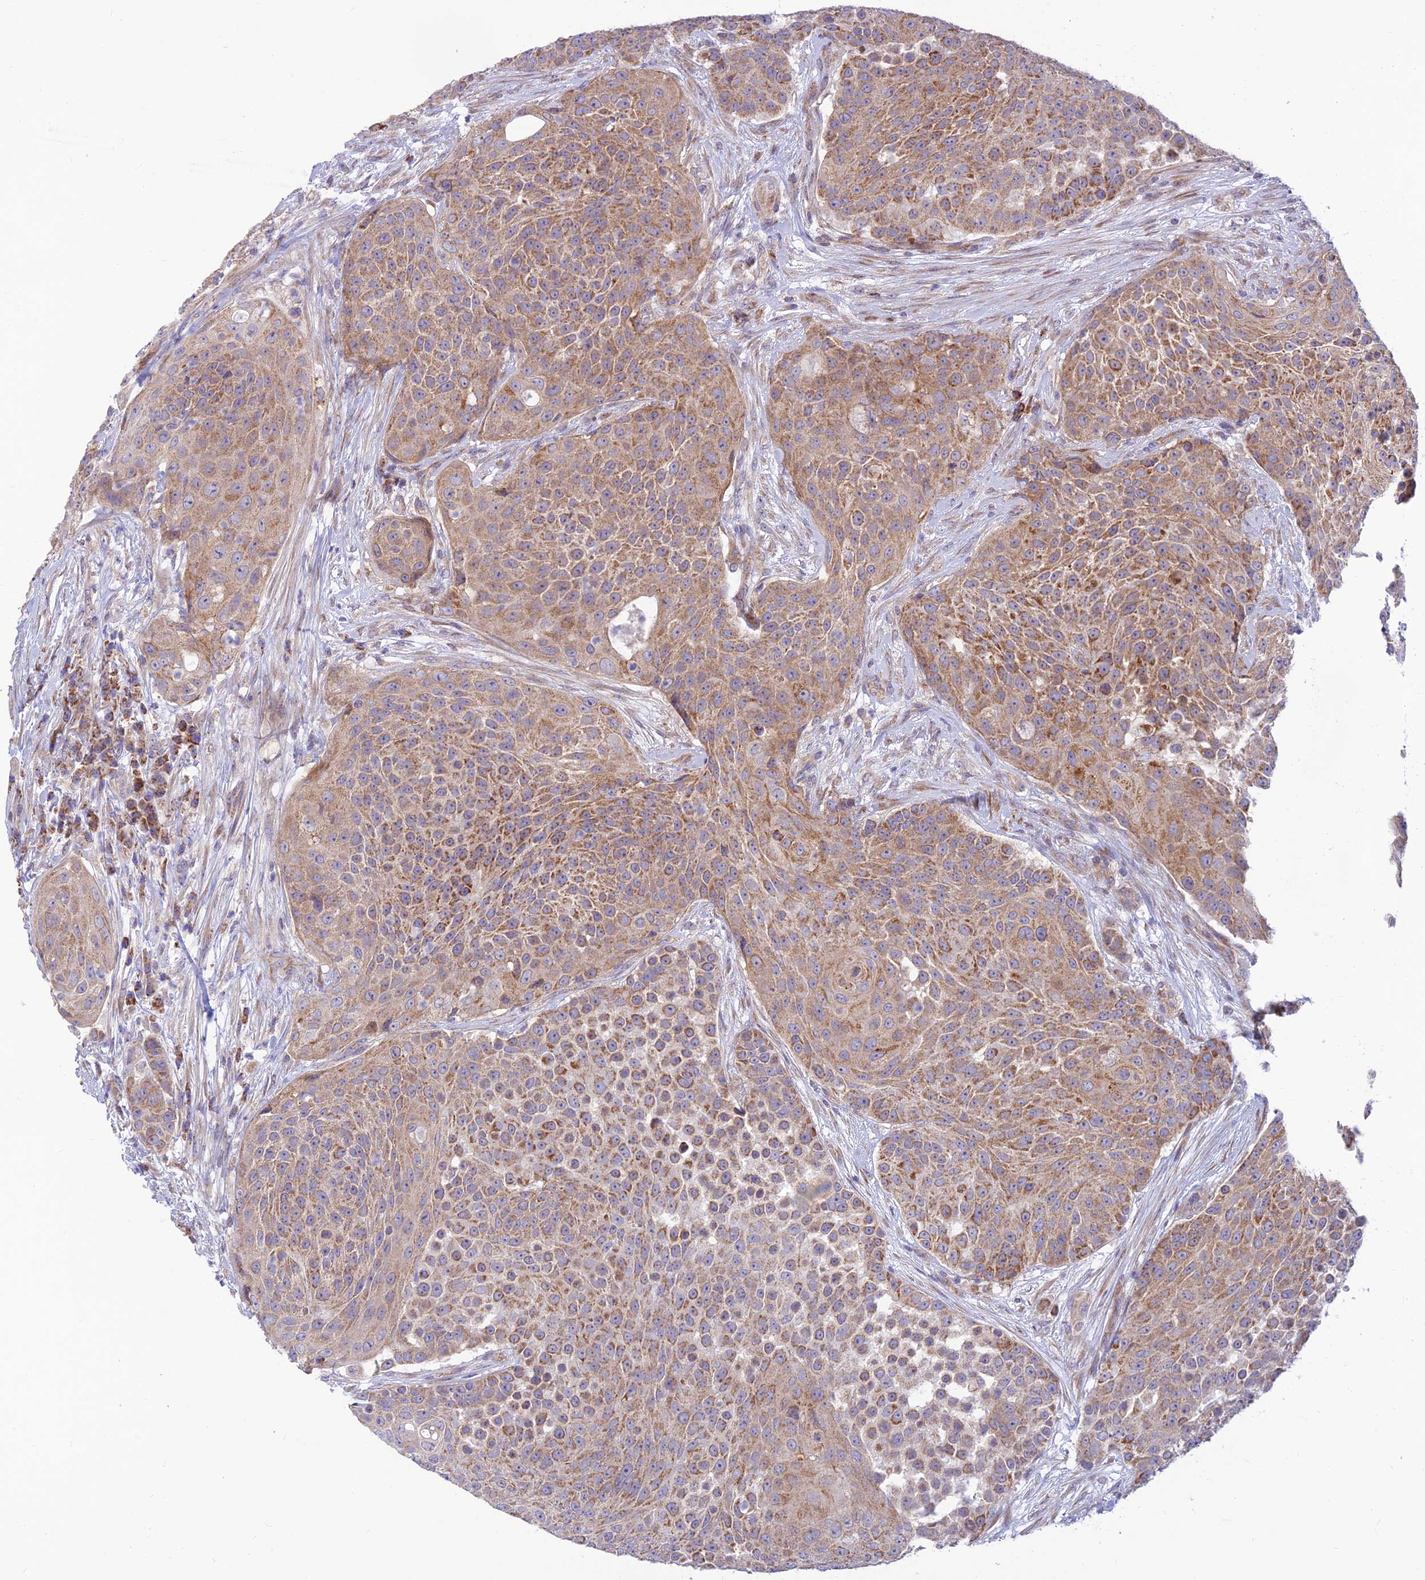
{"staining": {"intensity": "moderate", "quantity": ">75%", "location": "cytoplasmic/membranous"}, "tissue": "urothelial cancer", "cell_type": "Tumor cells", "image_type": "cancer", "snomed": [{"axis": "morphology", "description": "Urothelial carcinoma, High grade"}, {"axis": "topography", "description": "Urinary bladder"}], "caption": "Urothelial cancer was stained to show a protein in brown. There is medium levels of moderate cytoplasmic/membranous positivity in approximately >75% of tumor cells.", "gene": "FAM186B", "patient": {"sex": "female", "age": 63}}